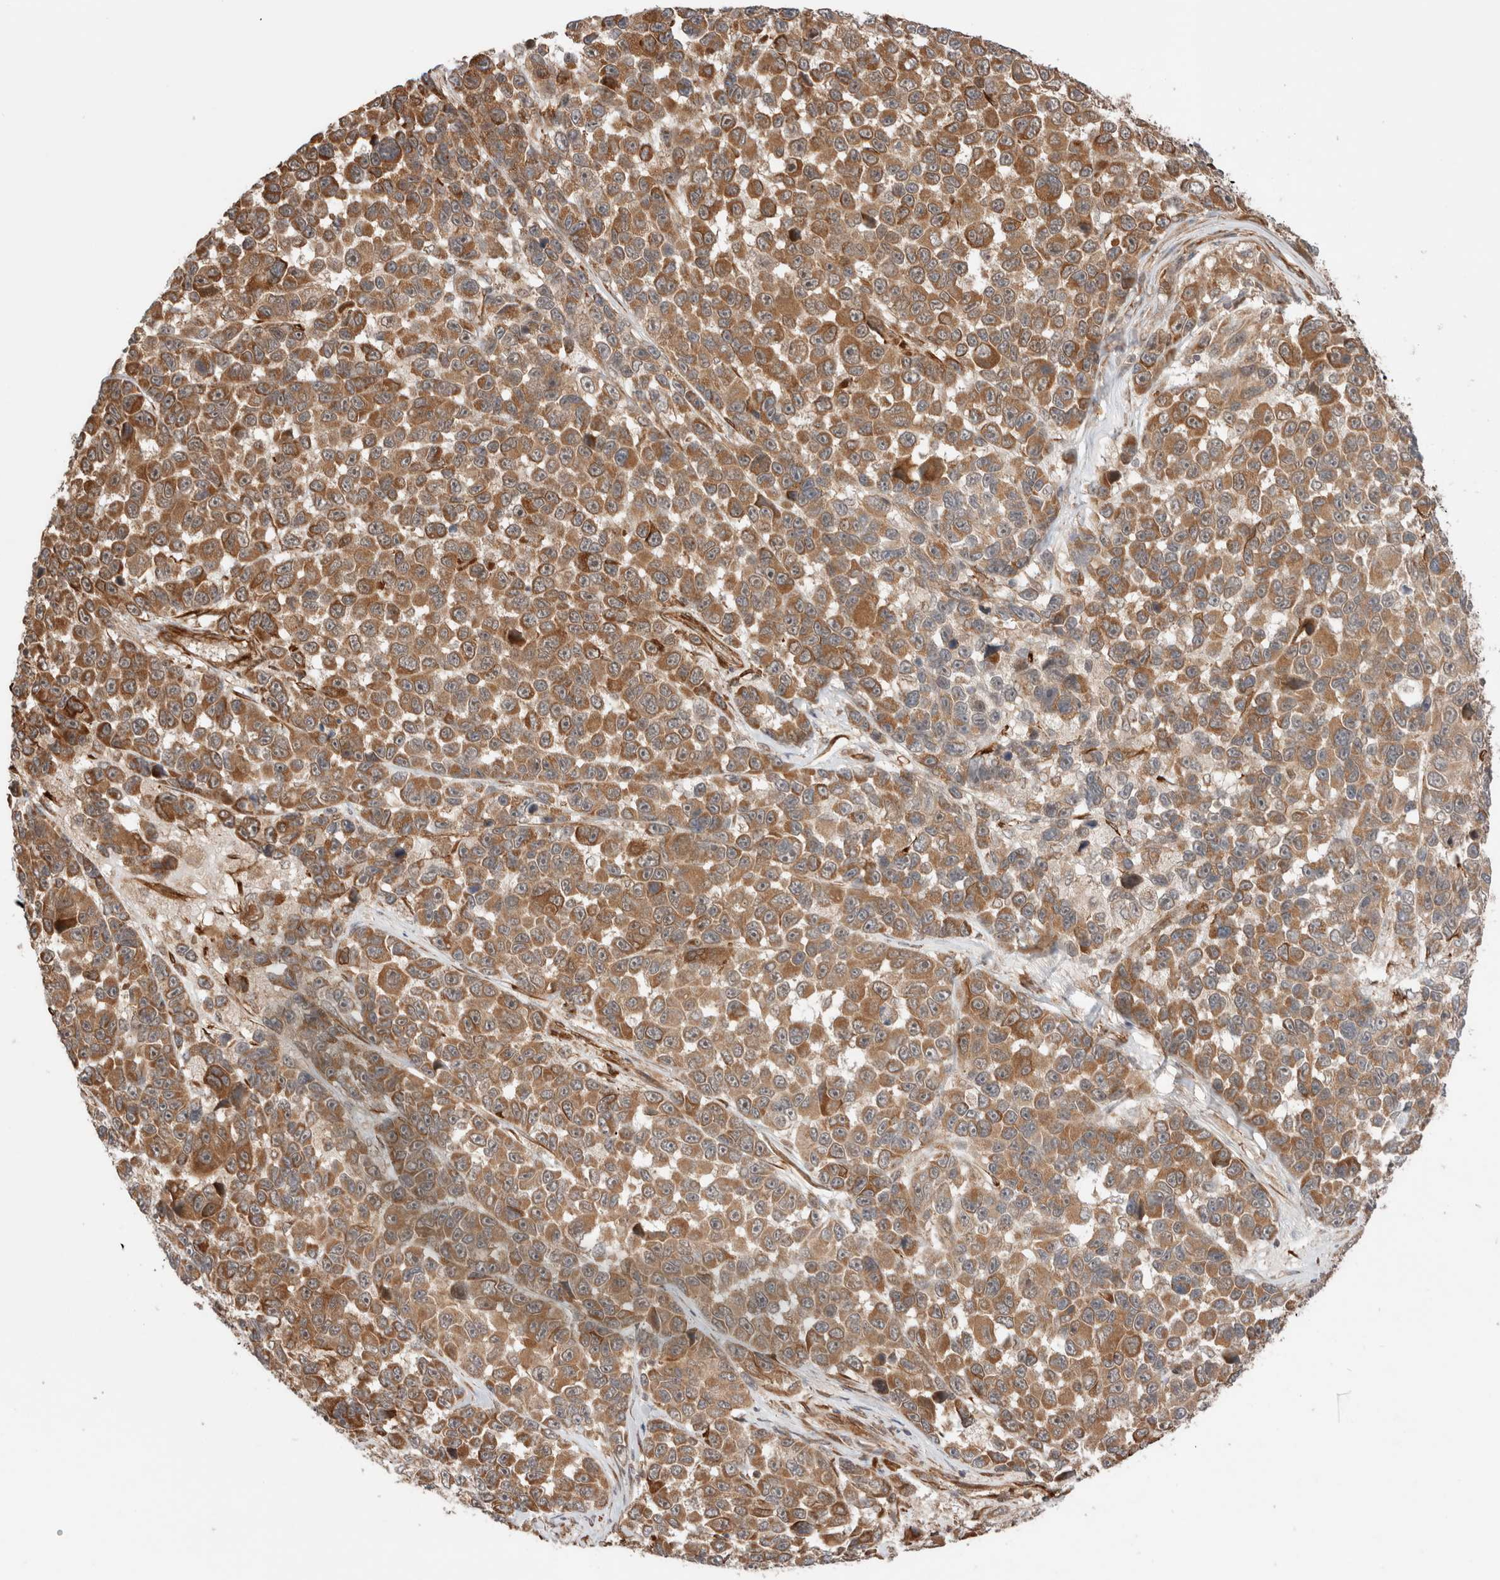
{"staining": {"intensity": "moderate", "quantity": ">75%", "location": "cytoplasmic/membranous"}, "tissue": "melanoma", "cell_type": "Tumor cells", "image_type": "cancer", "snomed": [{"axis": "morphology", "description": "Malignant melanoma, NOS"}, {"axis": "topography", "description": "Skin"}], "caption": "Malignant melanoma was stained to show a protein in brown. There is medium levels of moderate cytoplasmic/membranous positivity in about >75% of tumor cells.", "gene": "ZNF649", "patient": {"sex": "male", "age": 53}}